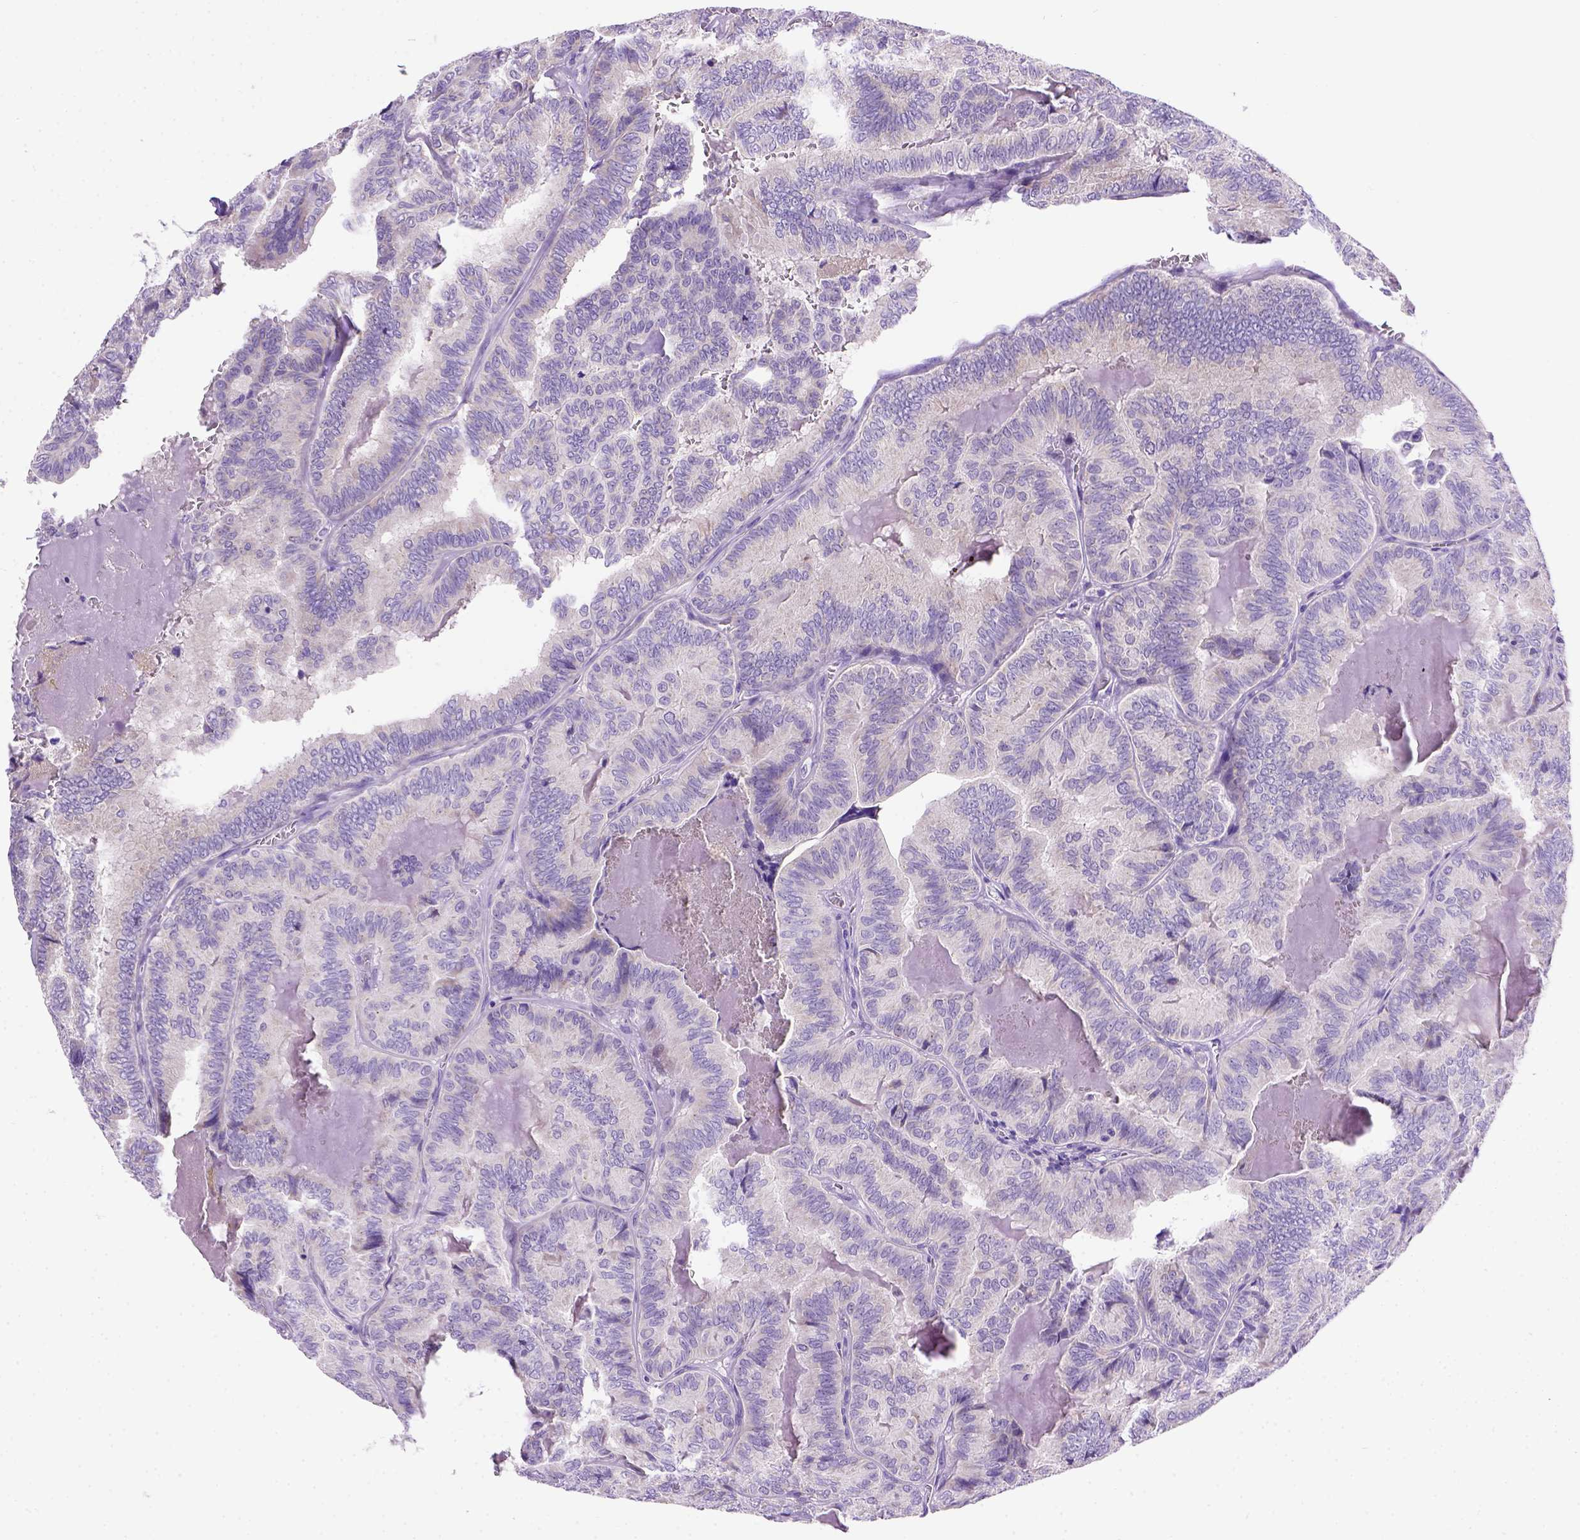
{"staining": {"intensity": "negative", "quantity": "none", "location": "none"}, "tissue": "thyroid cancer", "cell_type": "Tumor cells", "image_type": "cancer", "snomed": [{"axis": "morphology", "description": "Papillary adenocarcinoma, NOS"}, {"axis": "topography", "description": "Thyroid gland"}], "caption": "Immunohistochemistry image of neoplastic tissue: thyroid cancer (papillary adenocarcinoma) stained with DAB (3,3'-diaminobenzidine) shows no significant protein expression in tumor cells.", "gene": "FOXI1", "patient": {"sex": "female", "age": 75}}